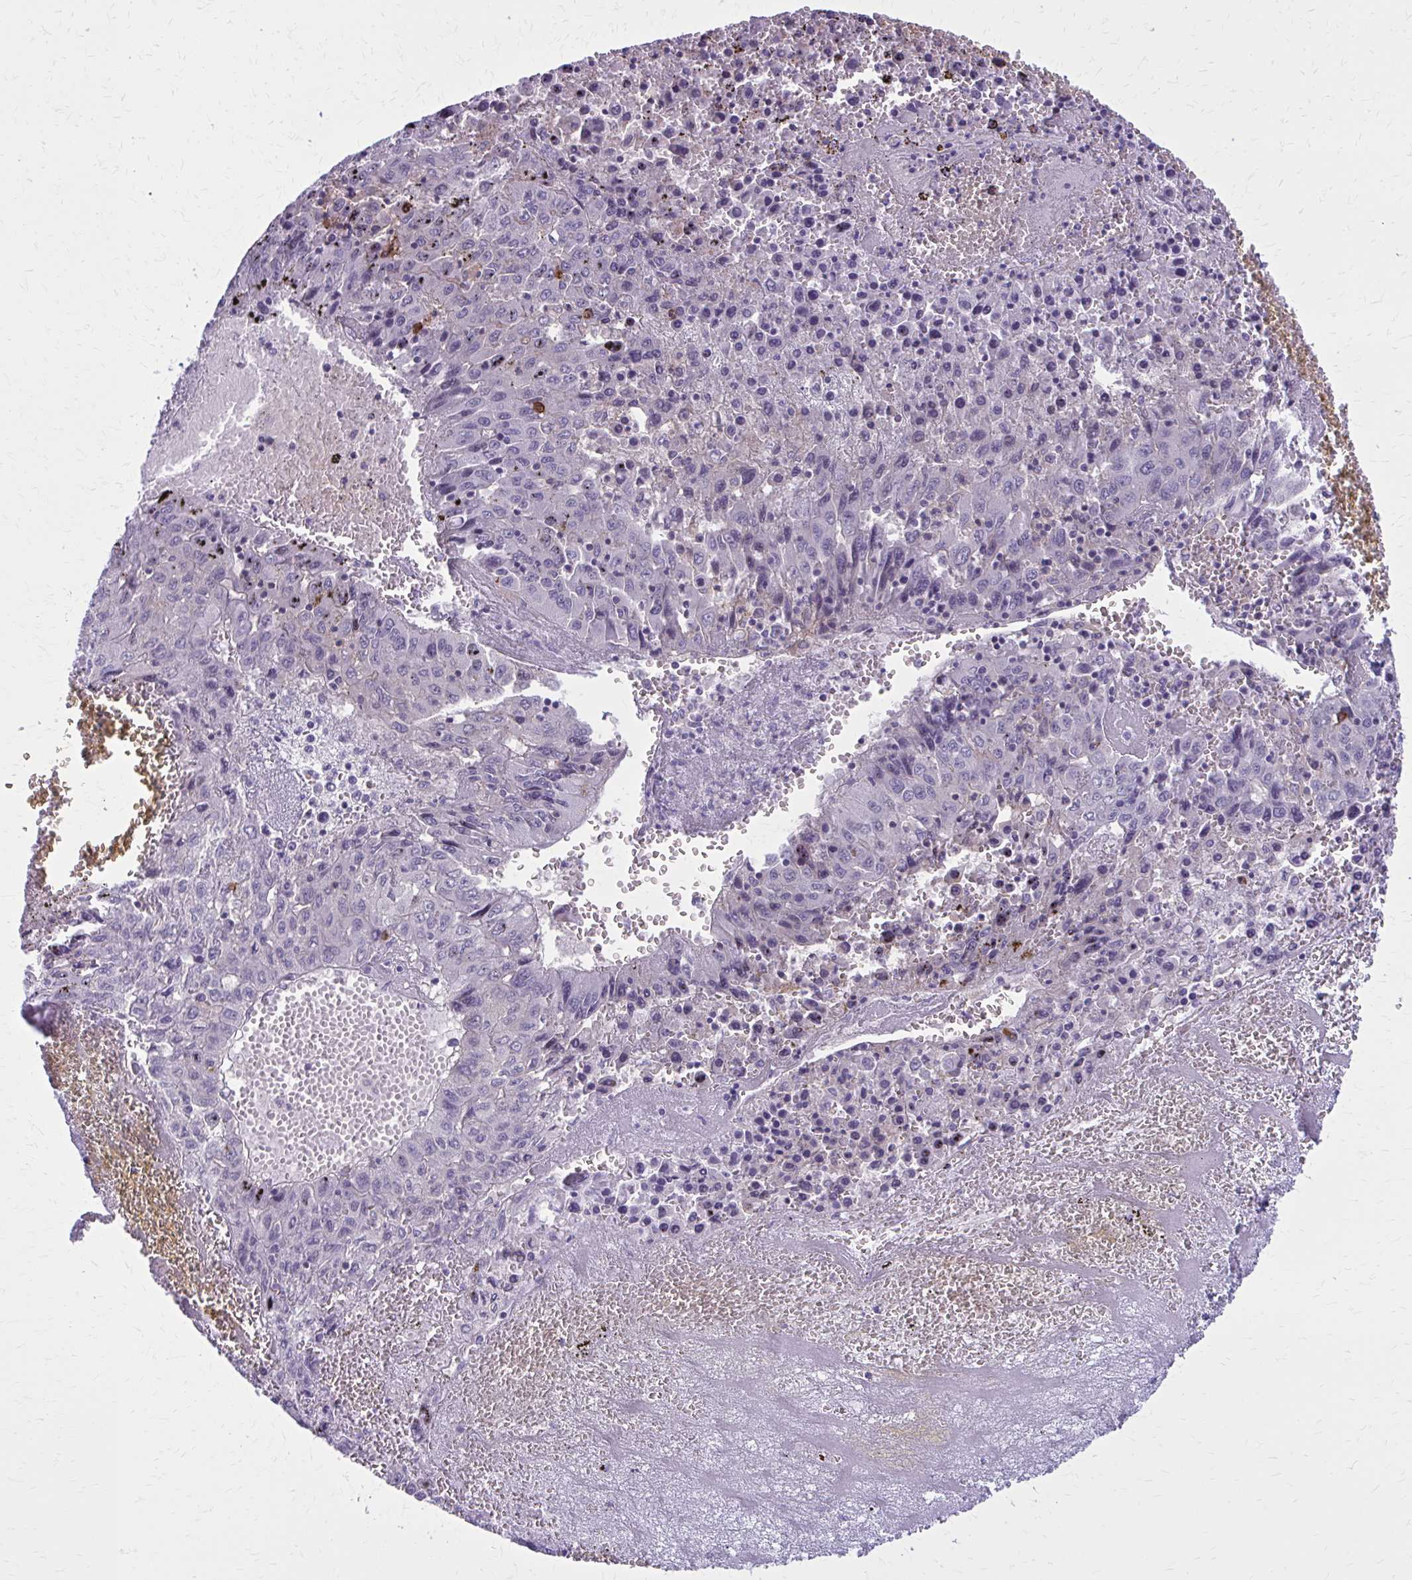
{"staining": {"intensity": "negative", "quantity": "none", "location": "none"}, "tissue": "liver cancer", "cell_type": "Tumor cells", "image_type": "cancer", "snomed": [{"axis": "morphology", "description": "Carcinoma, Hepatocellular, NOS"}, {"axis": "topography", "description": "Liver"}], "caption": "The image displays no staining of tumor cells in liver cancer.", "gene": "CD38", "patient": {"sex": "female", "age": 53}}